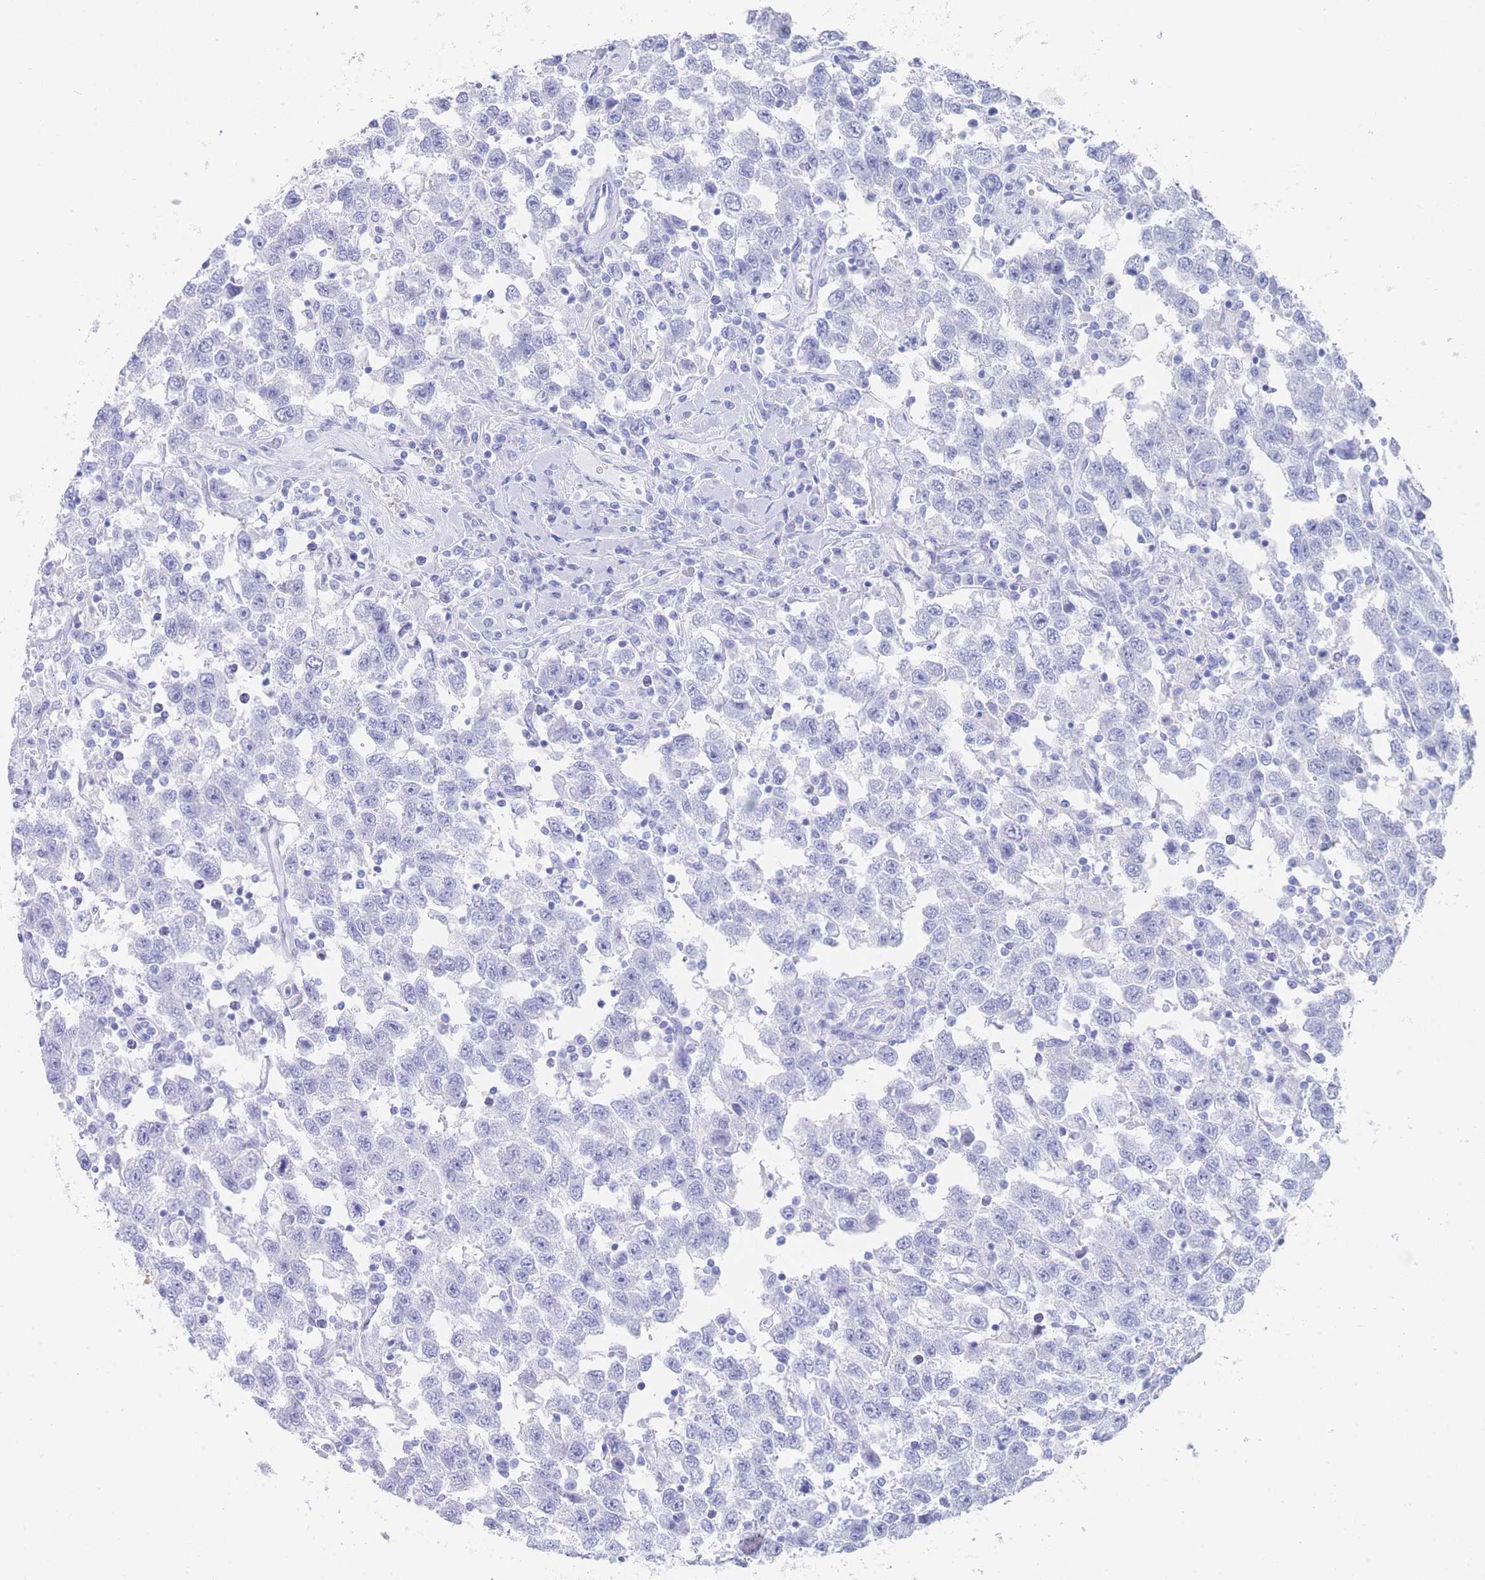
{"staining": {"intensity": "negative", "quantity": "none", "location": "none"}, "tissue": "testis cancer", "cell_type": "Tumor cells", "image_type": "cancer", "snomed": [{"axis": "morphology", "description": "Seminoma, NOS"}, {"axis": "topography", "description": "Testis"}], "caption": "High magnification brightfield microscopy of seminoma (testis) stained with DAB (3,3'-diaminobenzidine) (brown) and counterstained with hematoxylin (blue): tumor cells show no significant positivity. (Brightfield microscopy of DAB (3,3'-diaminobenzidine) immunohistochemistry (IHC) at high magnification).", "gene": "LRRC37A", "patient": {"sex": "male", "age": 41}}